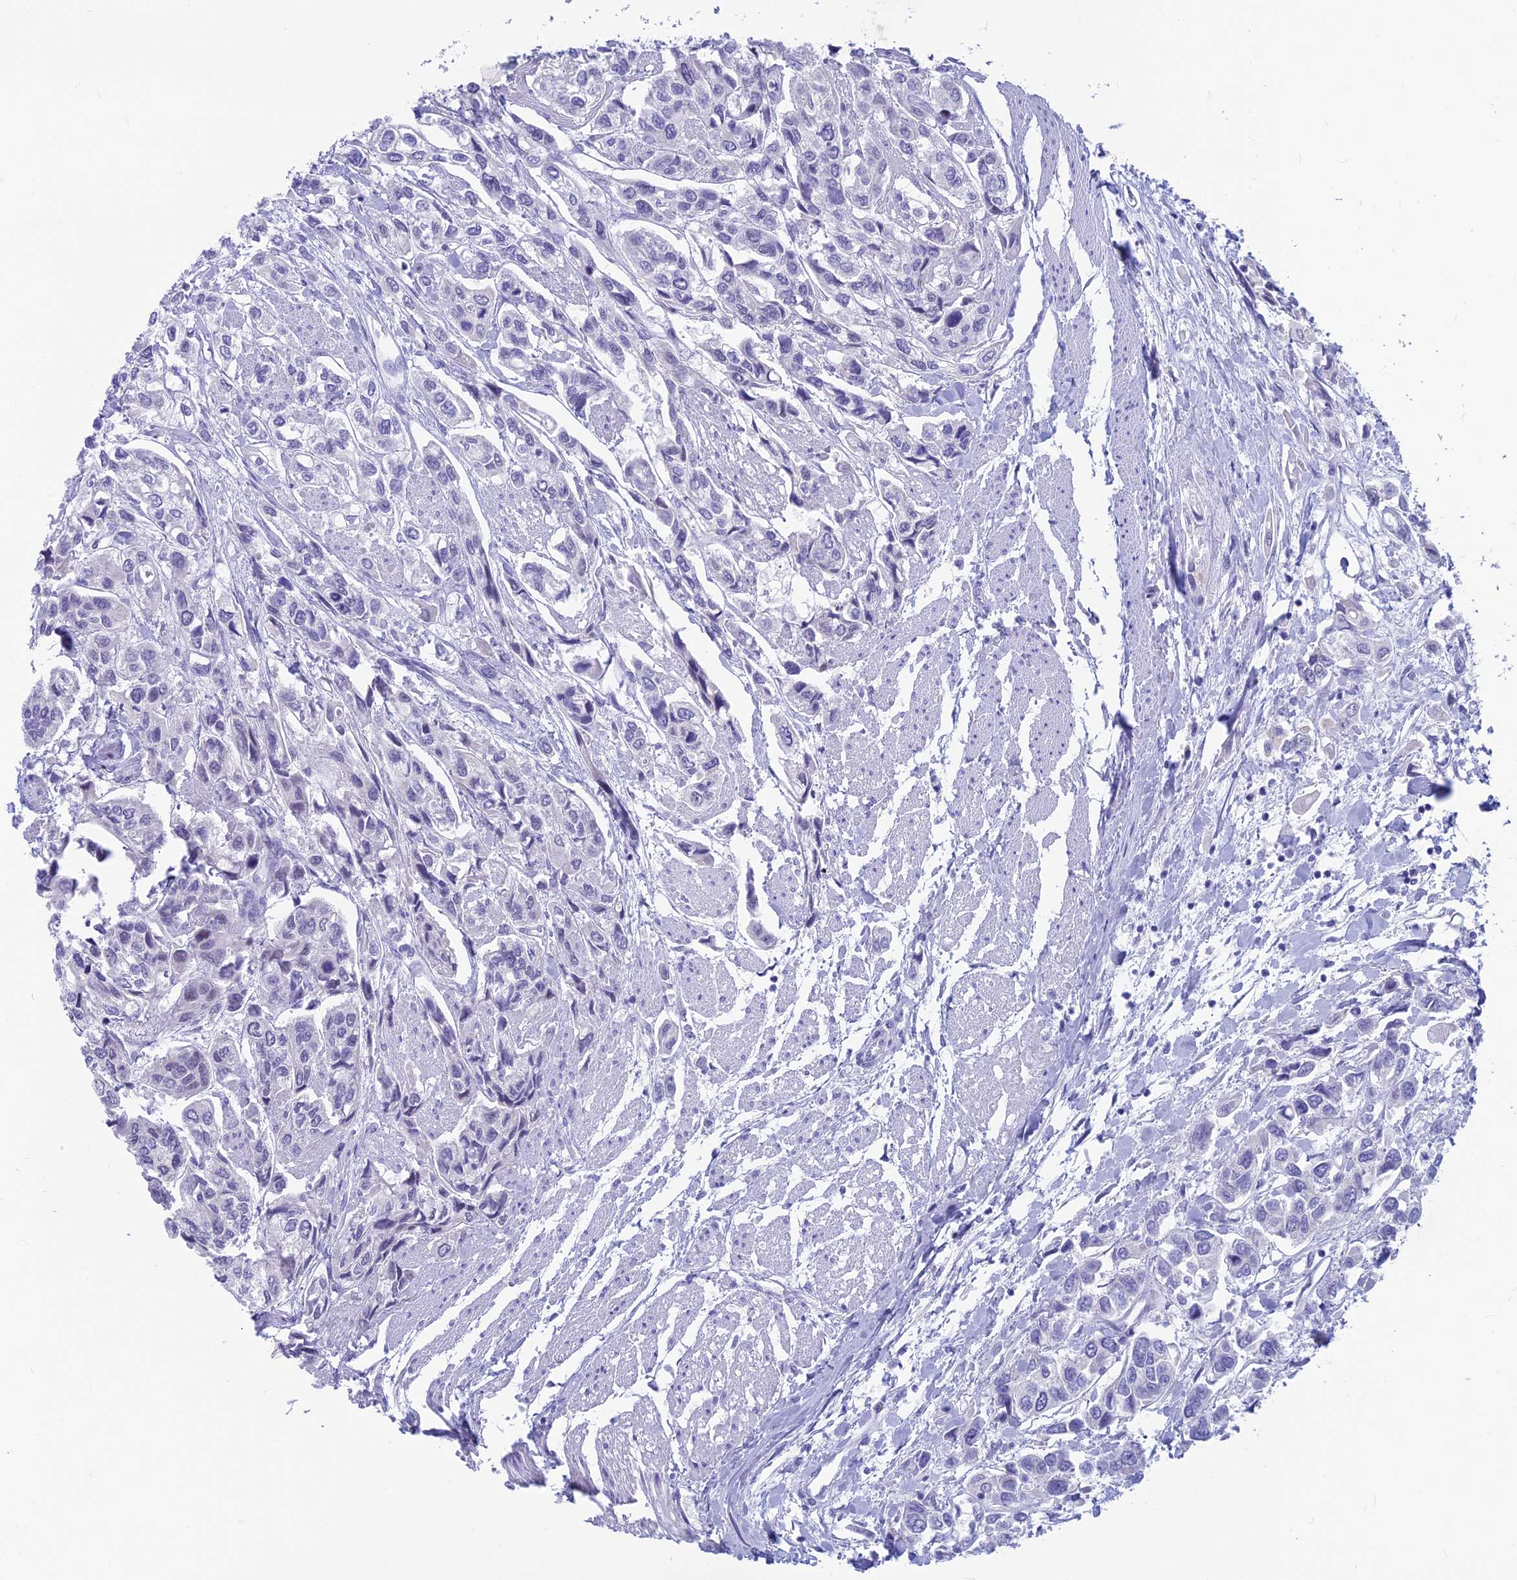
{"staining": {"intensity": "negative", "quantity": "none", "location": "none"}, "tissue": "urothelial cancer", "cell_type": "Tumor cells", "image_type": "cancer", "snomed": [{"axis": "morphology", "description": "Urothelial carcinoma, High grade"}, {"axis": "topography", "description": "Urinary bladder"}], "caption": "The image shows no staining of tumor cells in urothelial cancer.", "gene": "SNTN", "patient": {"sex": "male", "age": 67}}